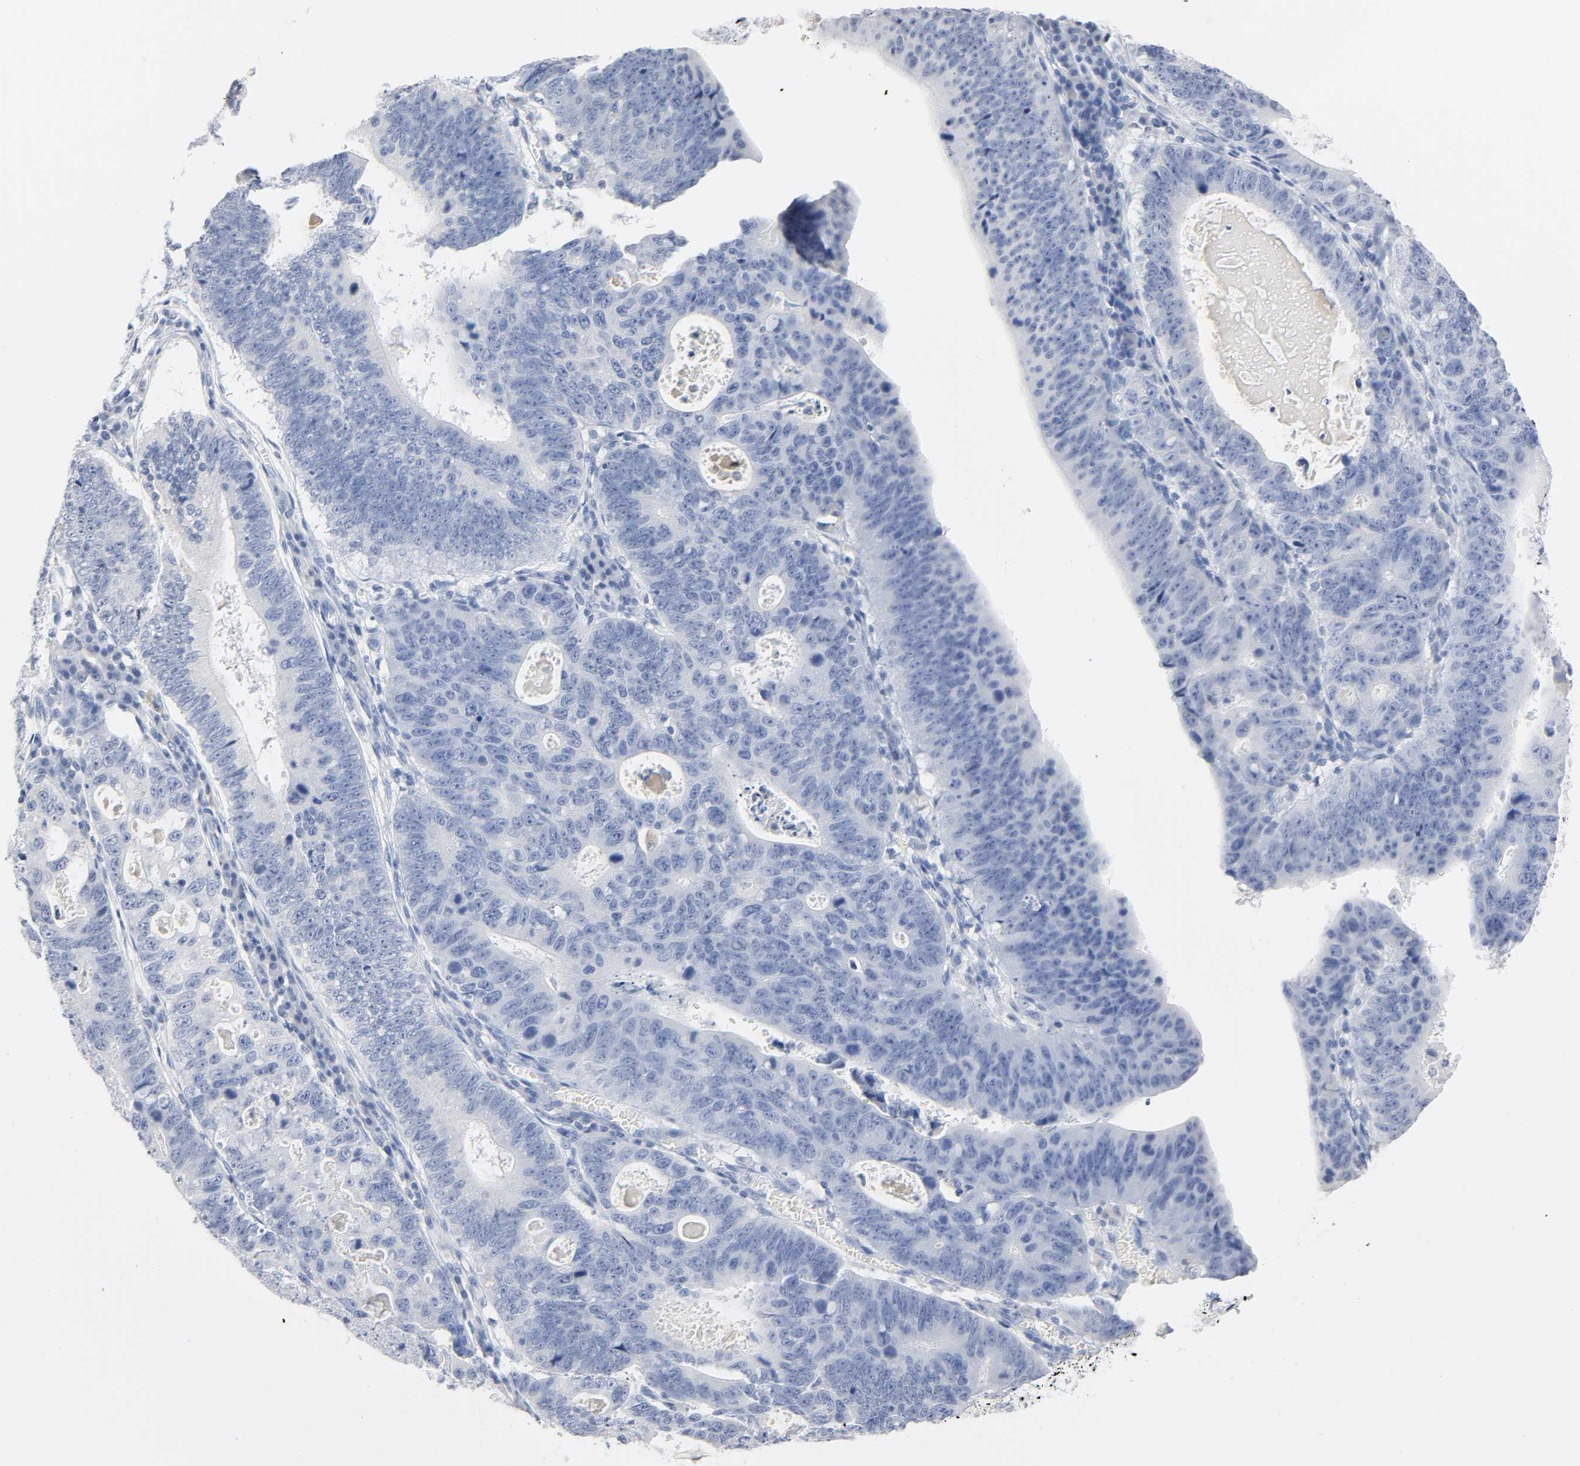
{"staining": {"intensity": "negative", "quantity": "none", "location": "none"}, "tissue": "stomach cancer", "cell_type": "Tumor cells", "image_type": "cancer", "snomed": [{"axis": "morphology", "description": "Adenocarcinoma, NOS"}, {"axis": "topography", "description": "Stomach"}], "caption": "High magnification brightfield microscopy of stomach cancer stained with DAB (3,3'-diaminobenzidine) (brown) and counterstained with hematoxylin (blue): tumor cells show no significant expression.", "gene": "ACP3", "patient": {"sex": "male", "age": 59}}